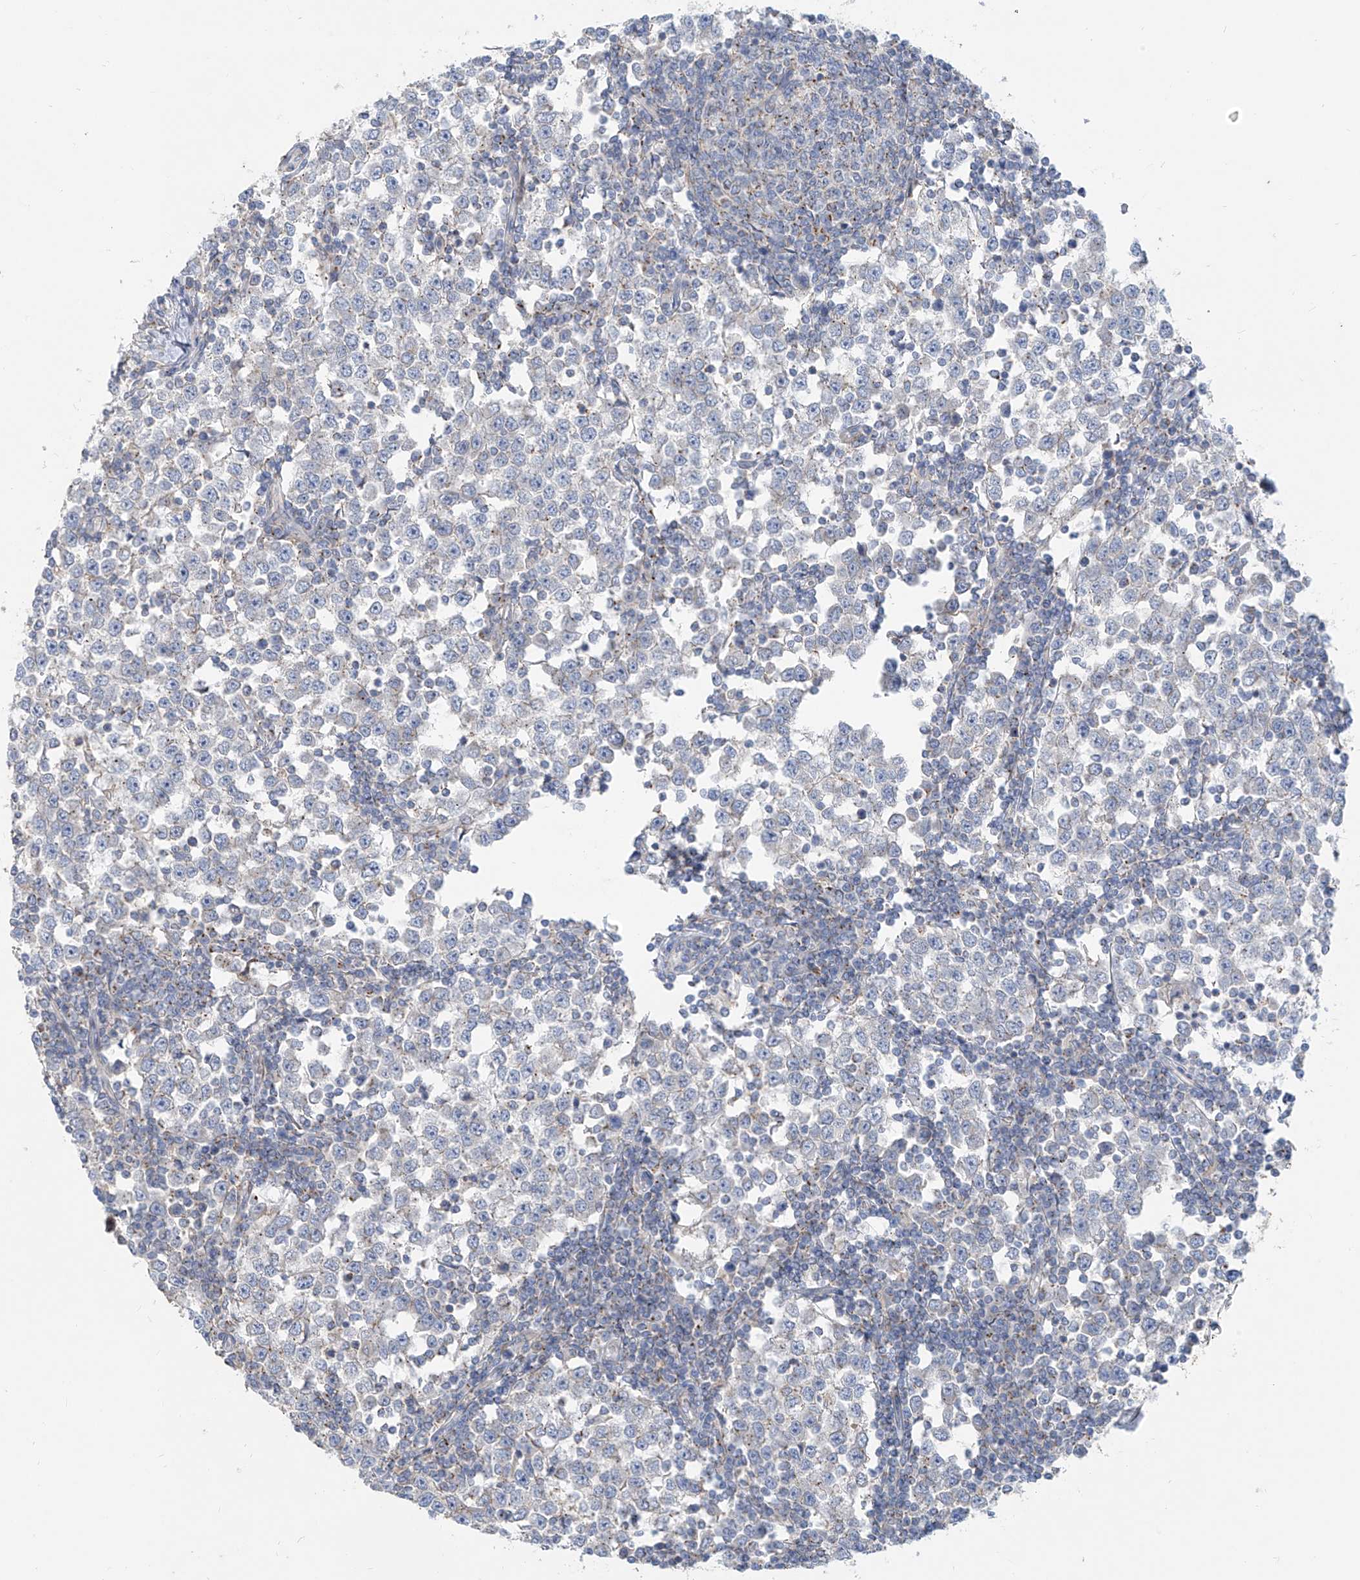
{"staining": {"intensity": "negative", "quantity": "none", "location": "none"}, "tissue": "testis cancer", "cell_type": "Tumor cells", "image_type": "cancer", "snomed": [{"axis": "morphology", "description": "Seminoma, NOS"}, {"axis": "topography", "description": "Testis"}], "caption": "DAB immunohistochemical staining of testis seminoma demonstrates no significant staining in tumor cells. (DAB (3,3'-diaminobenzidine) immunohistochemistry (IHC) with hematoxylin counter stain).", "gene": "KRTAP25-1", "patient": {"sex": "male", "age": 65}}